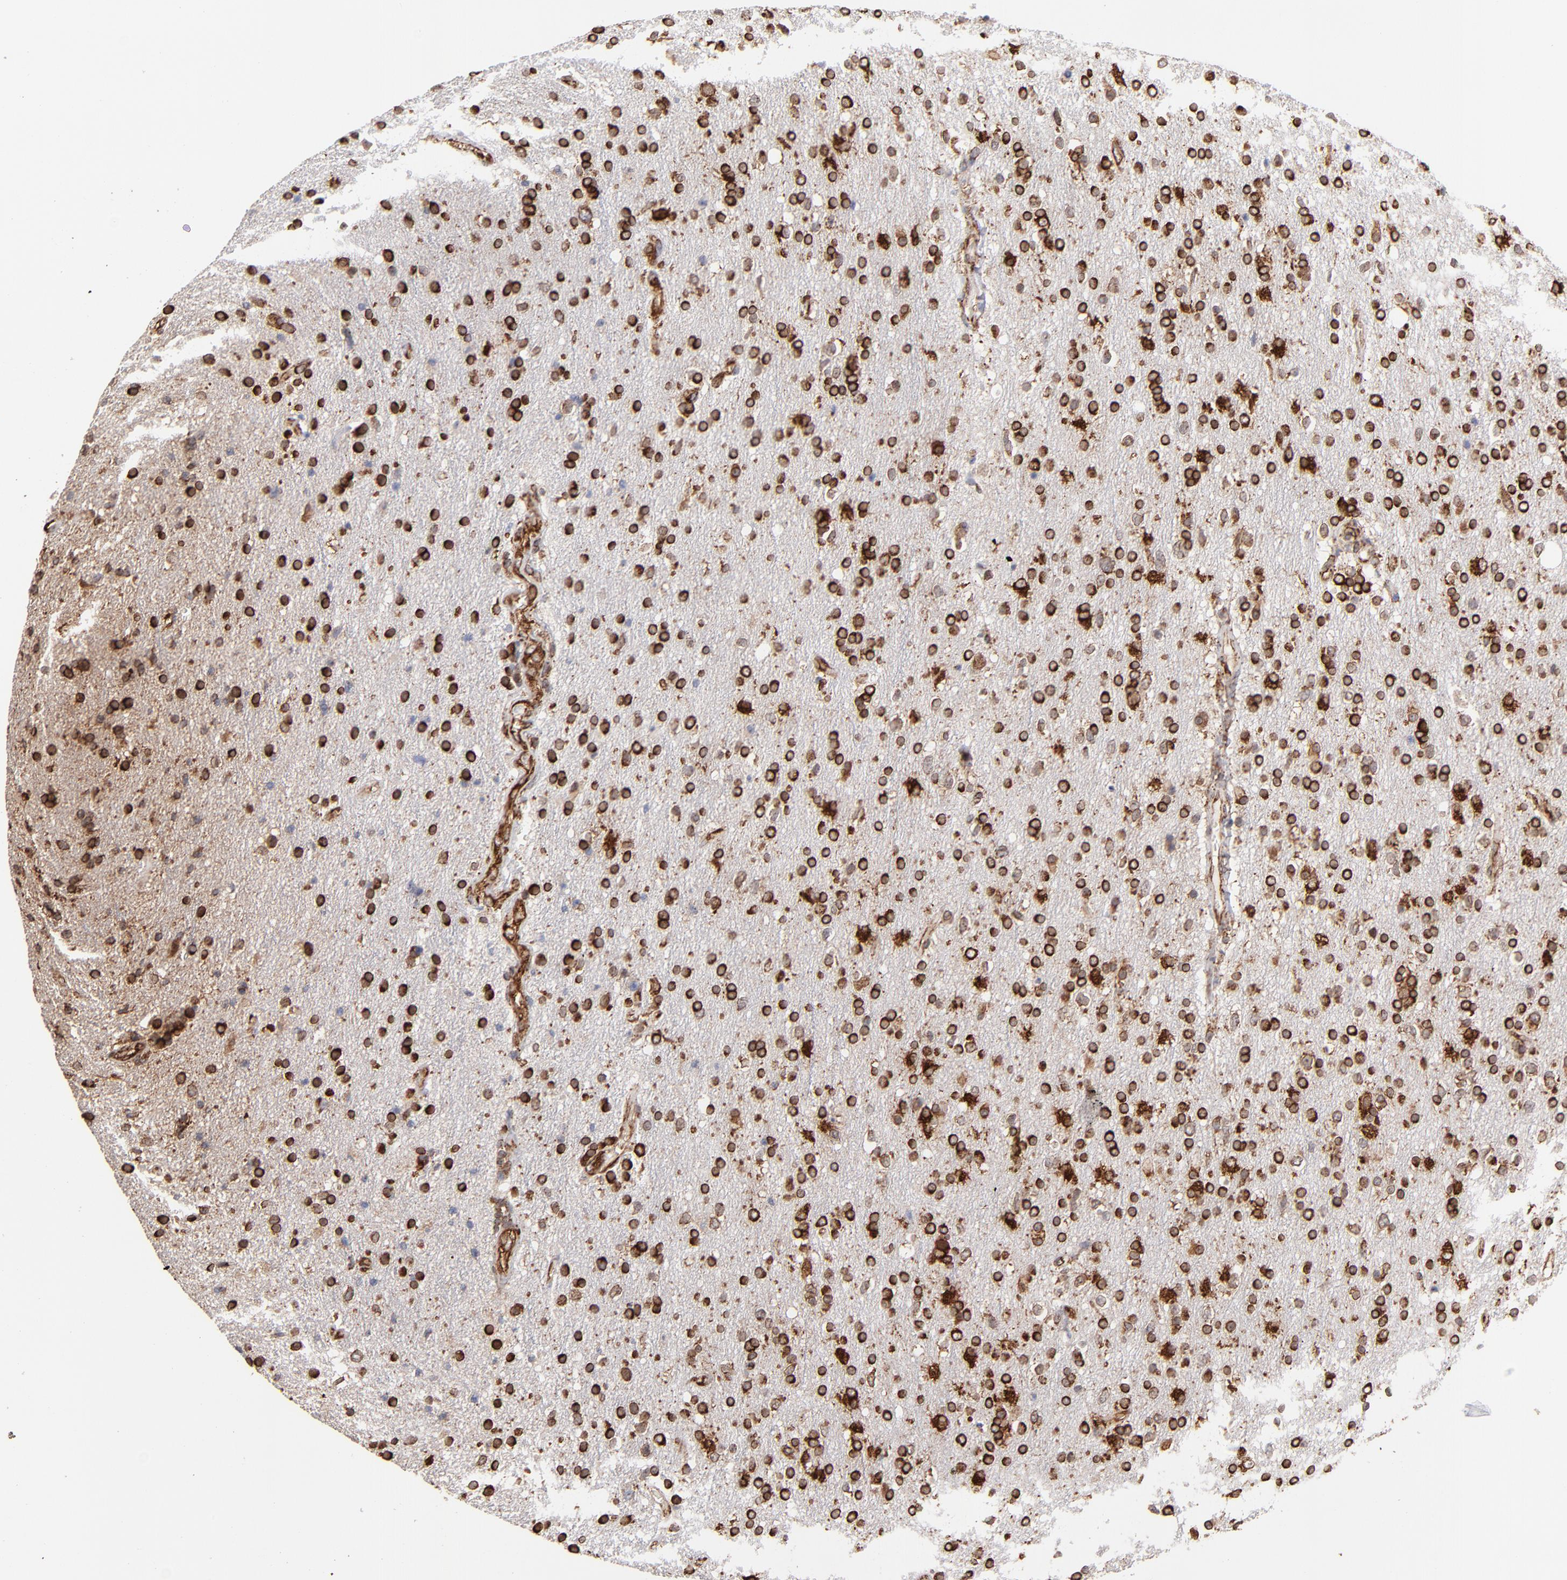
{"staining": {"intensity": "strong", "quantity": ">75%", "location": "cytoplasmic/membranous"}, "tissue": "glioma", "cell_type": "Tumor cells", "image_type": "cancer", "snomed": [{"axis": "morphology", "description": "Glioma, malignant, High grade"}, {"axis": "topography", "description": "Brain"}], "caption": "Malignant high-grade glioma stained with a brown dye displays strong cytoplasmic/membranous positive staining in about >75% of tumor cells.", "gene": "KTN1", "patient": {"sex": "male", "age": 33}}